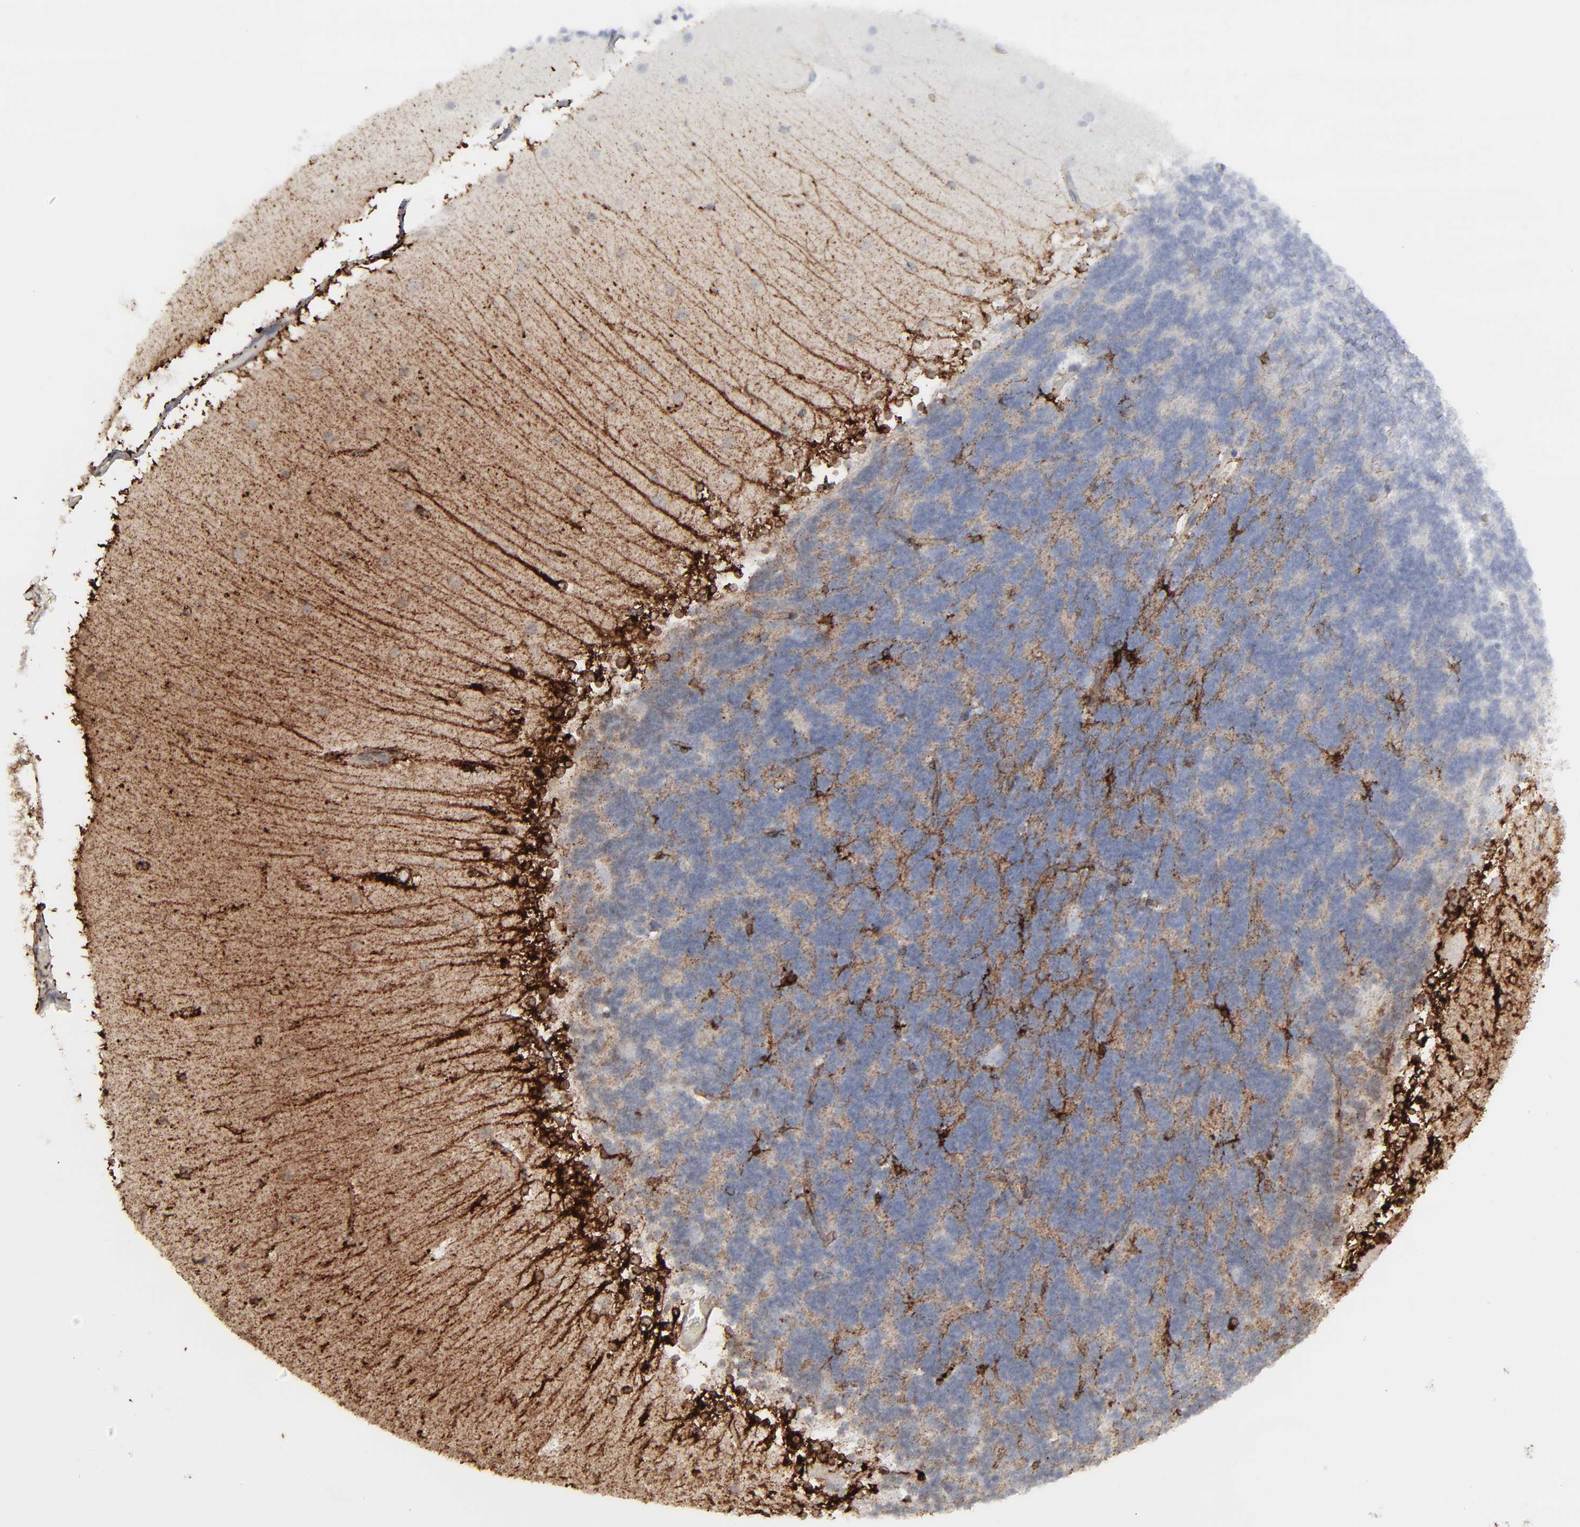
{"staining": {"intensity": "negative", "quantity": "none", "location": "none"}, "tissue": "cerebellum", "cell_type": "Cells in granular layer", "image_type": "normal", "snomed": [{"axis": "morphology", "description": "Normal tissue, NOS"}, {"axis": "topography", "description": "Cerebellum"}], "caption": "DAB immunohistochemical staining of unremarkable cerebellum demonstrates no significant positivity in cells in granular layer.", "gene": "SPARC", "patient": {"sex": "female", "age": 19}}